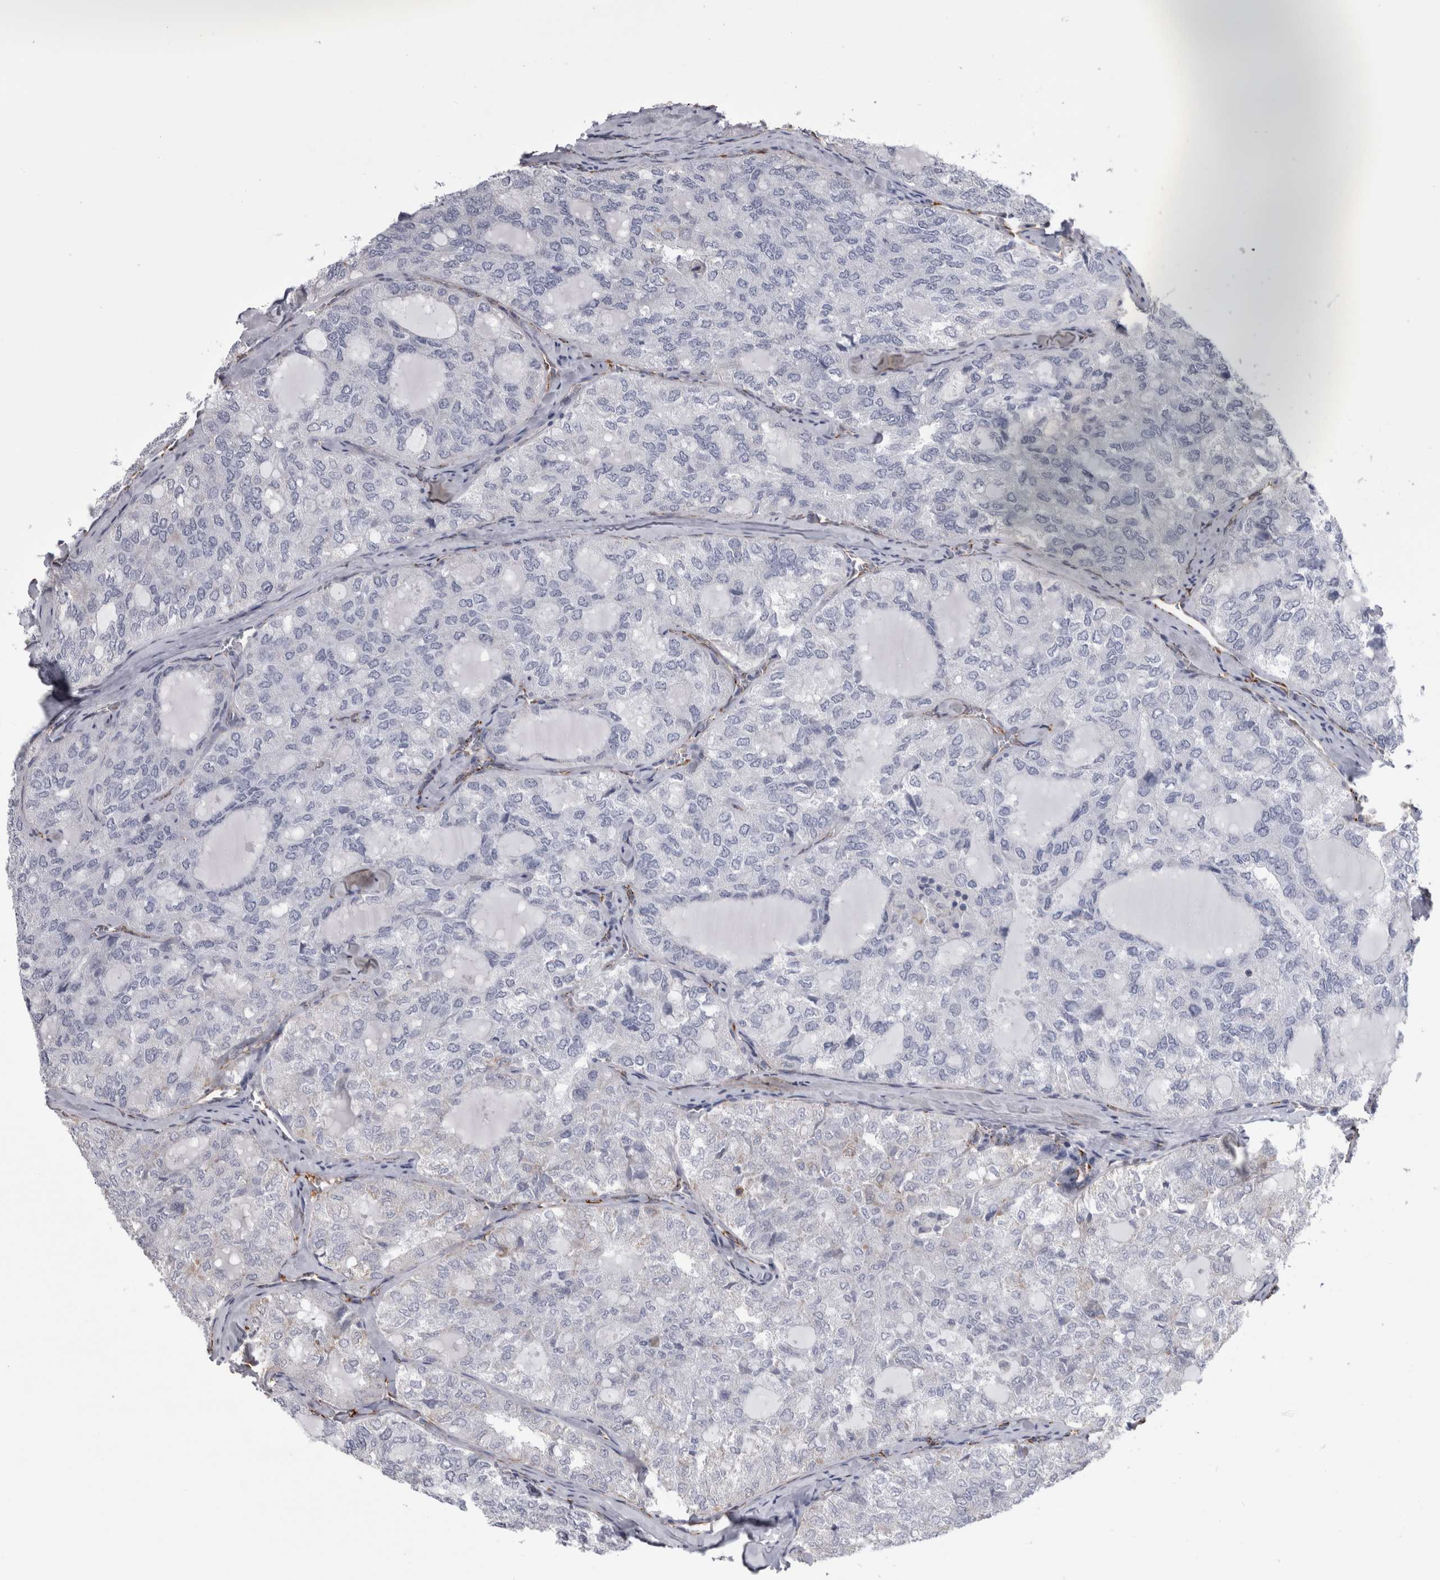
{"staining": {"intensity": "negative", "quantity": "none", "location": "none"}, "tissue": "thyroid cancer", "cell_type": "Tumor cells", "image_type": "cancer", "snomed": [{"axis": "morphology", "description": "Follicular adenoma carcinoma, NOS"}, {"axis": "topography", "description": "Thyroid gland"}], "caption": "A micrograph of human thyroid cancer is negative for staining in tumor cells. Nuclei are stained in blue.", "gene": "ACOT7", "patient": {"sex": "male", "age": 75}}